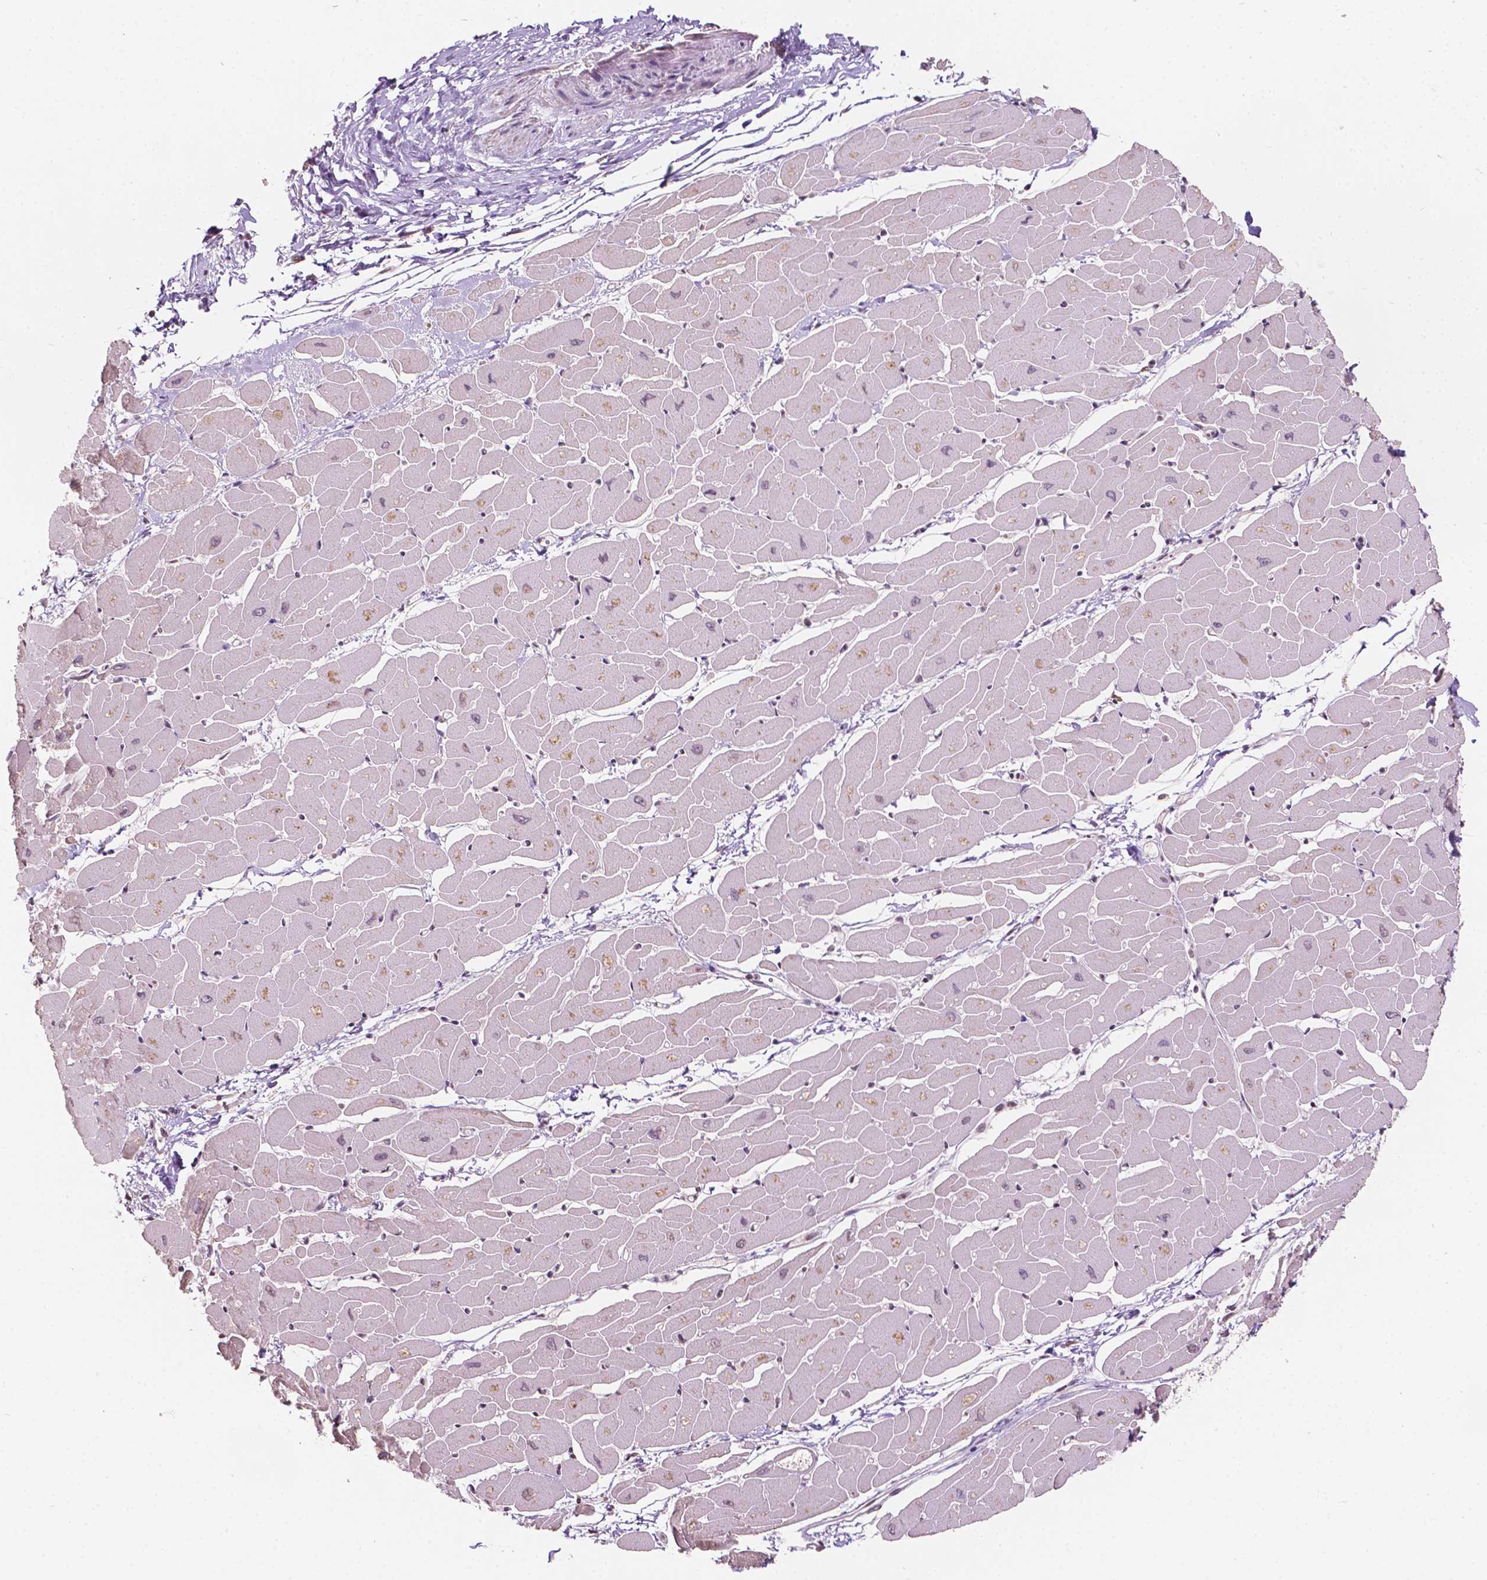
{"staining": {"intensity": "weak", "quantity": "25%-75%", "location": "cytoplasmic/membranous,nuclear"}, "tissue": "heart muscle", "cell_type": "Cardiomyocytes", "image_type": "normal", "snomed": [{"axis": "morphology", "description": "Normal tissue, NOS"}, {"axis": "topography", "description": "Heart"}], "caption": "Heart muscle stained with DAB (3,3'-diaminobenzidine) immunohistochemistry (IHC) displays low levels of weak cytoplasmic/membranous,nuclear expression in approximately 25%-75% of cardiomyocytes.", "gene": "NOS1AP", "patient": {"sex": "male", "age": 57}}